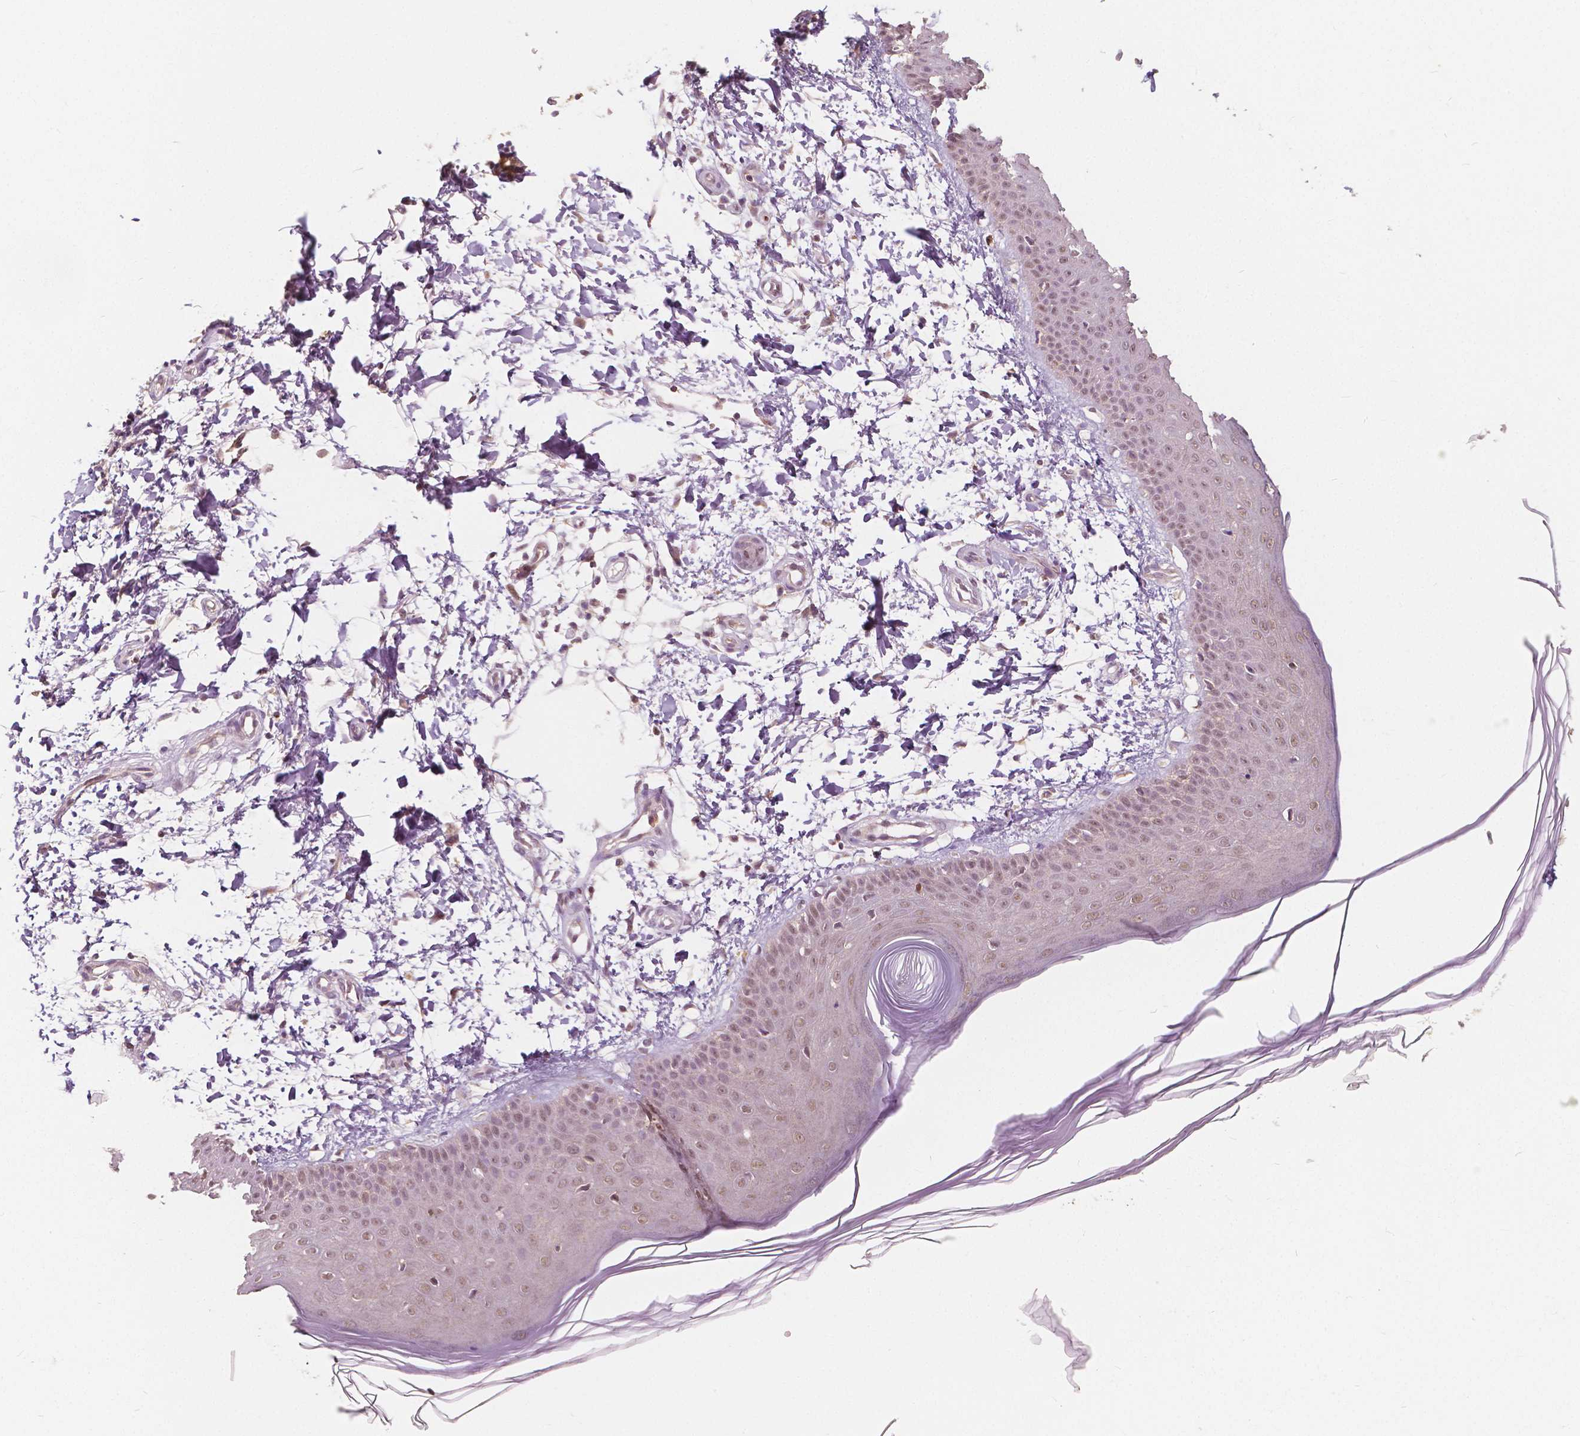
{"staining": {"intensity": "weak", "quantity": "25%-75%", "location": "cytoplasmic/membranous"}, "tissue": "skin", "cell_type": "Fibroblasts", "image_type": "normal", "snomed": [{"axis": "morphology", "description": "Normal tissue, NOS"}, {"axis": "topography", "description": "Skin"}], "caption": "A photomicrograph showing weak cytoplasmic/membranous expression in about 25%-75% of fibroblasts in unremarkable skin, as visualized by brown immunohistochemical staining.", "gene": "NAPRT", "patient": {"sex": "female", "age": 62}}